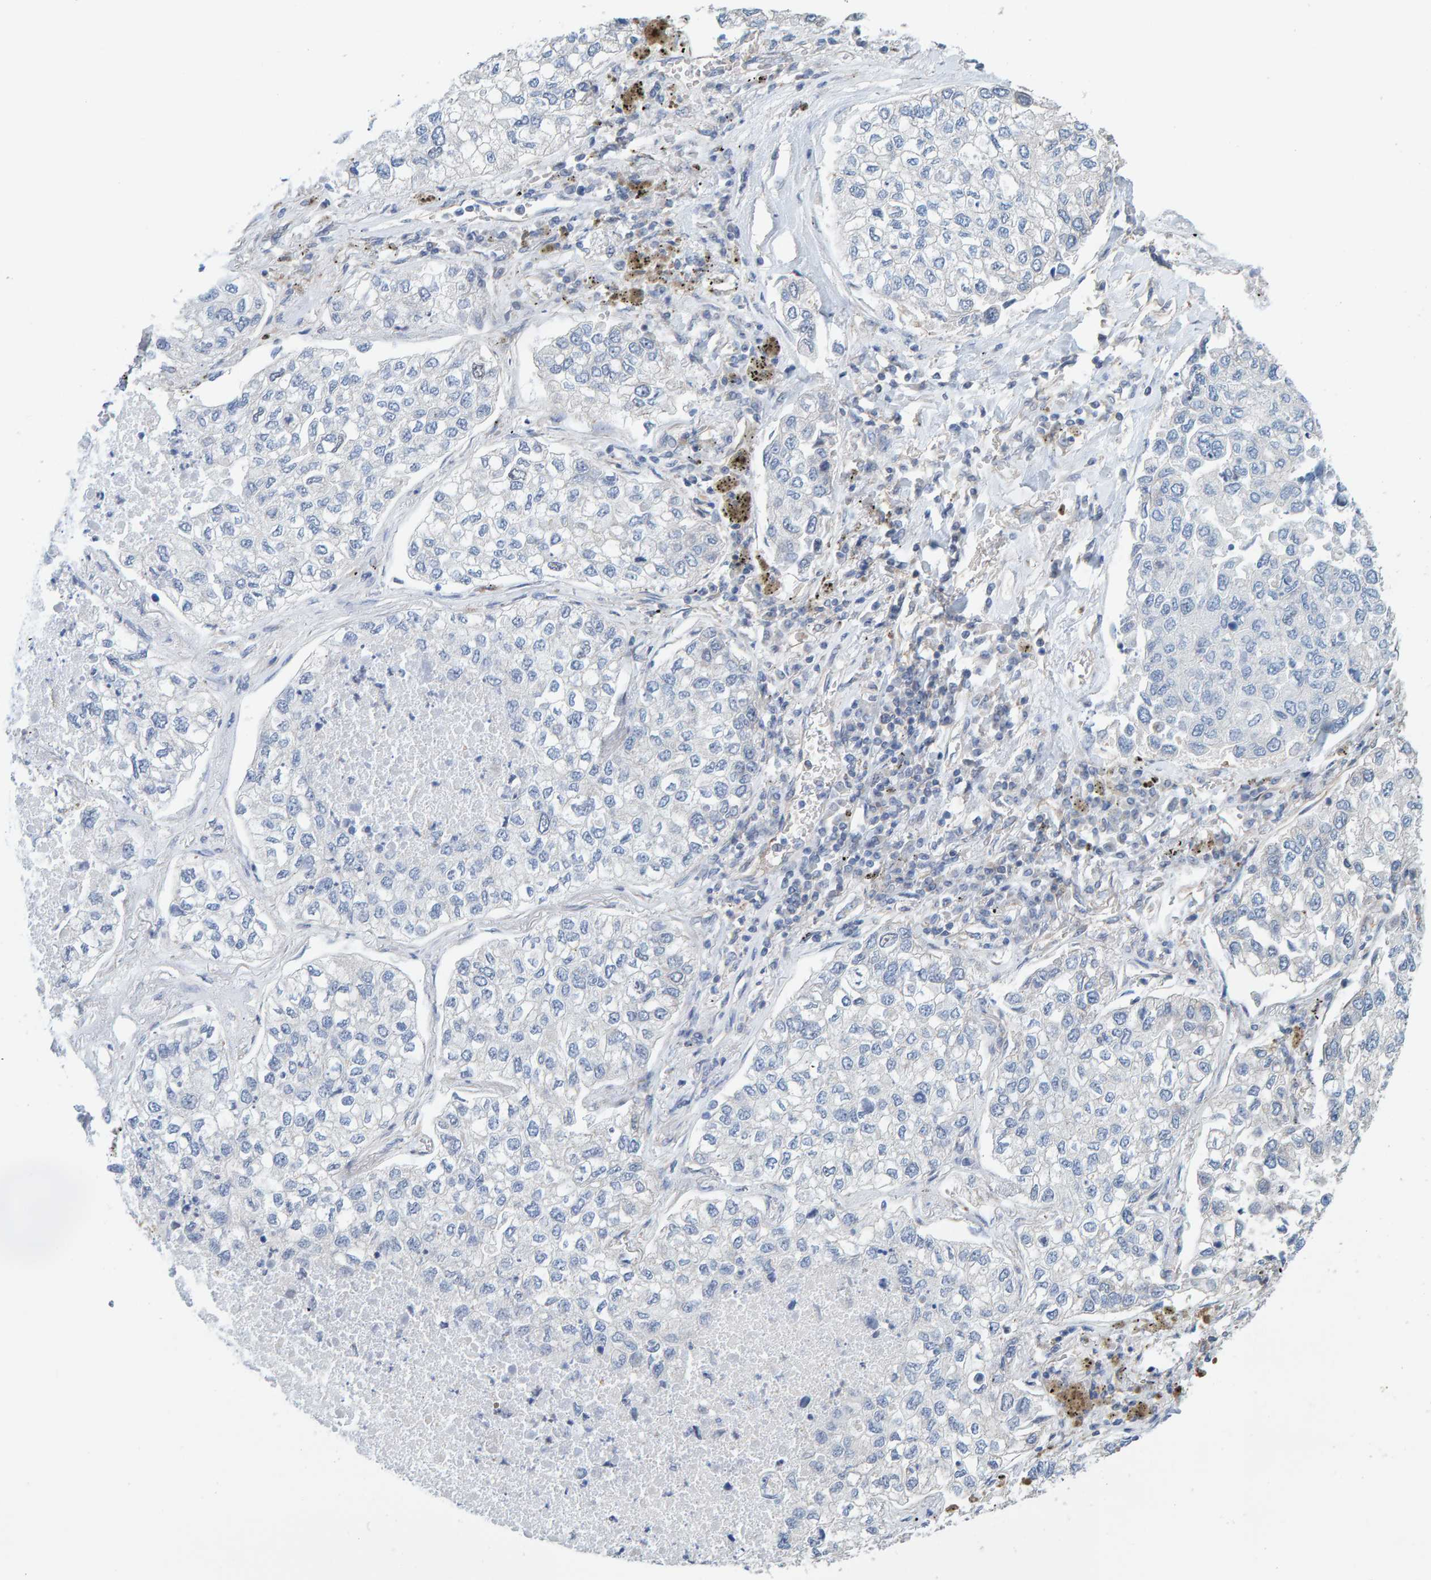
{"staining": {"intensity": "negative", "quantity": "none", "location": "none"}, "tissue": "lung cancer", "cell_type": "Tumor cells", "image_type": "cancer", "snomed": [{"axis": "morphology", "description": "Inflammation, NOS"}, {"axis": "morphology", "description": "Adenocarcinoma, NOS"}, {"axis": "topography", "description": "Lung"}], "caption": "Lung adenocarcinoma was stained to show a protein in brown. There is no significant staining in tumor cells. (Stains: DAB (3,3'-diaminobenzidine) immunohistochemistry (IHC) with hematoxylin counter stain, Microscopy: brightfield microscopy at high magnification).", "gene": "RGP1", "patient": {"sex": "male", "age": 63}}